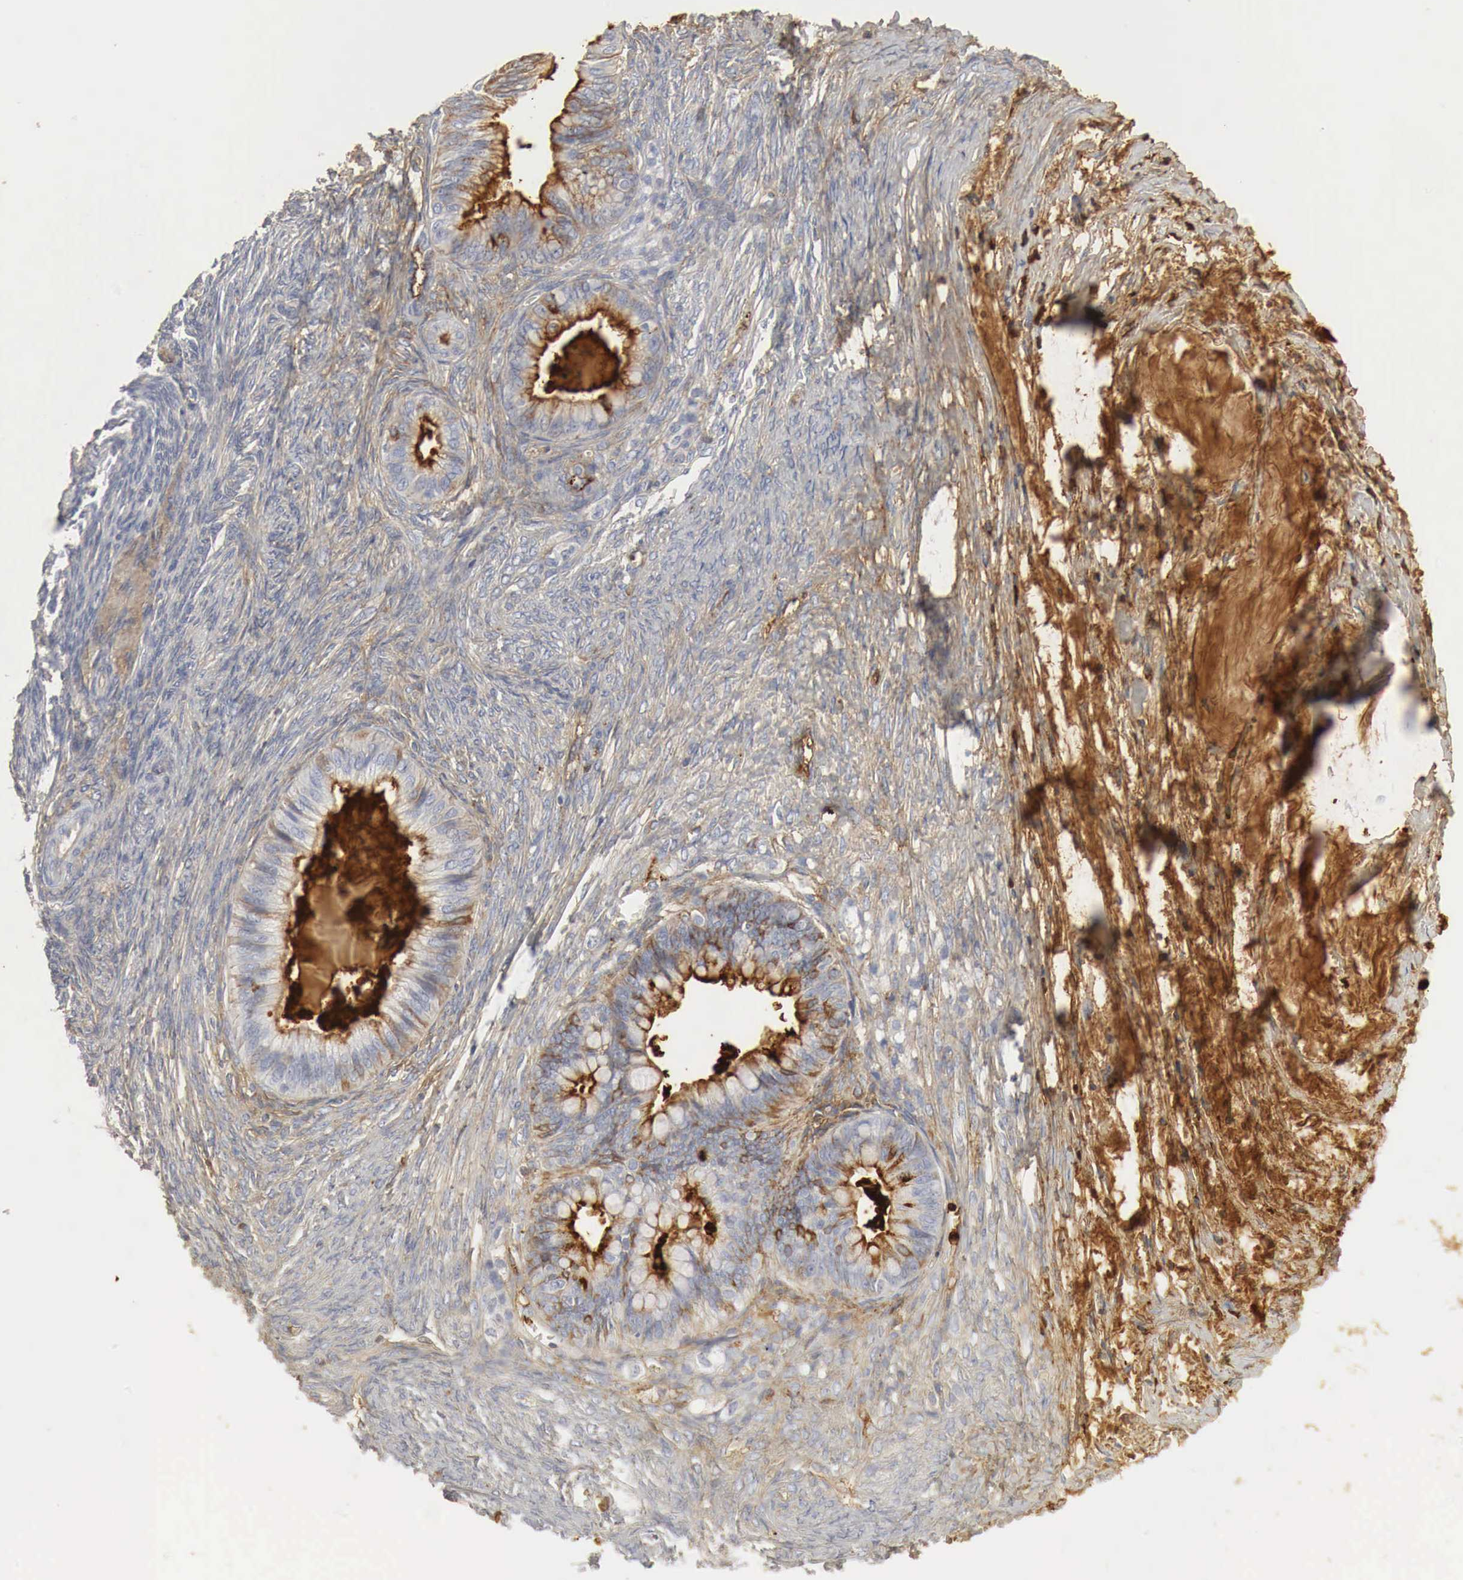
{"staining": {"intensity": "moderate", "quantity": "25%-75%", "location": "cytoplasmic/membranous"}, "tissue": "ovarian cancer", "cell_type": "Tumor cells", "image_type": "cancer", "snomed": [{"axis": "morphology", "description": "Cystadenocarcinoma, mucinous, NOS"}, {"axis": "topography", "description": "Ovary"}], "caption": "Immunohistochemical staining of human ovarian cancer demonstrates medium levels of moderate cytoplasmic/membranous protein staining in approximately 25%-75% of tumor cells. Nuclei are stained in blue.", "gene": "IGLC3", "patient": {"sex": "female", "age": 57}}